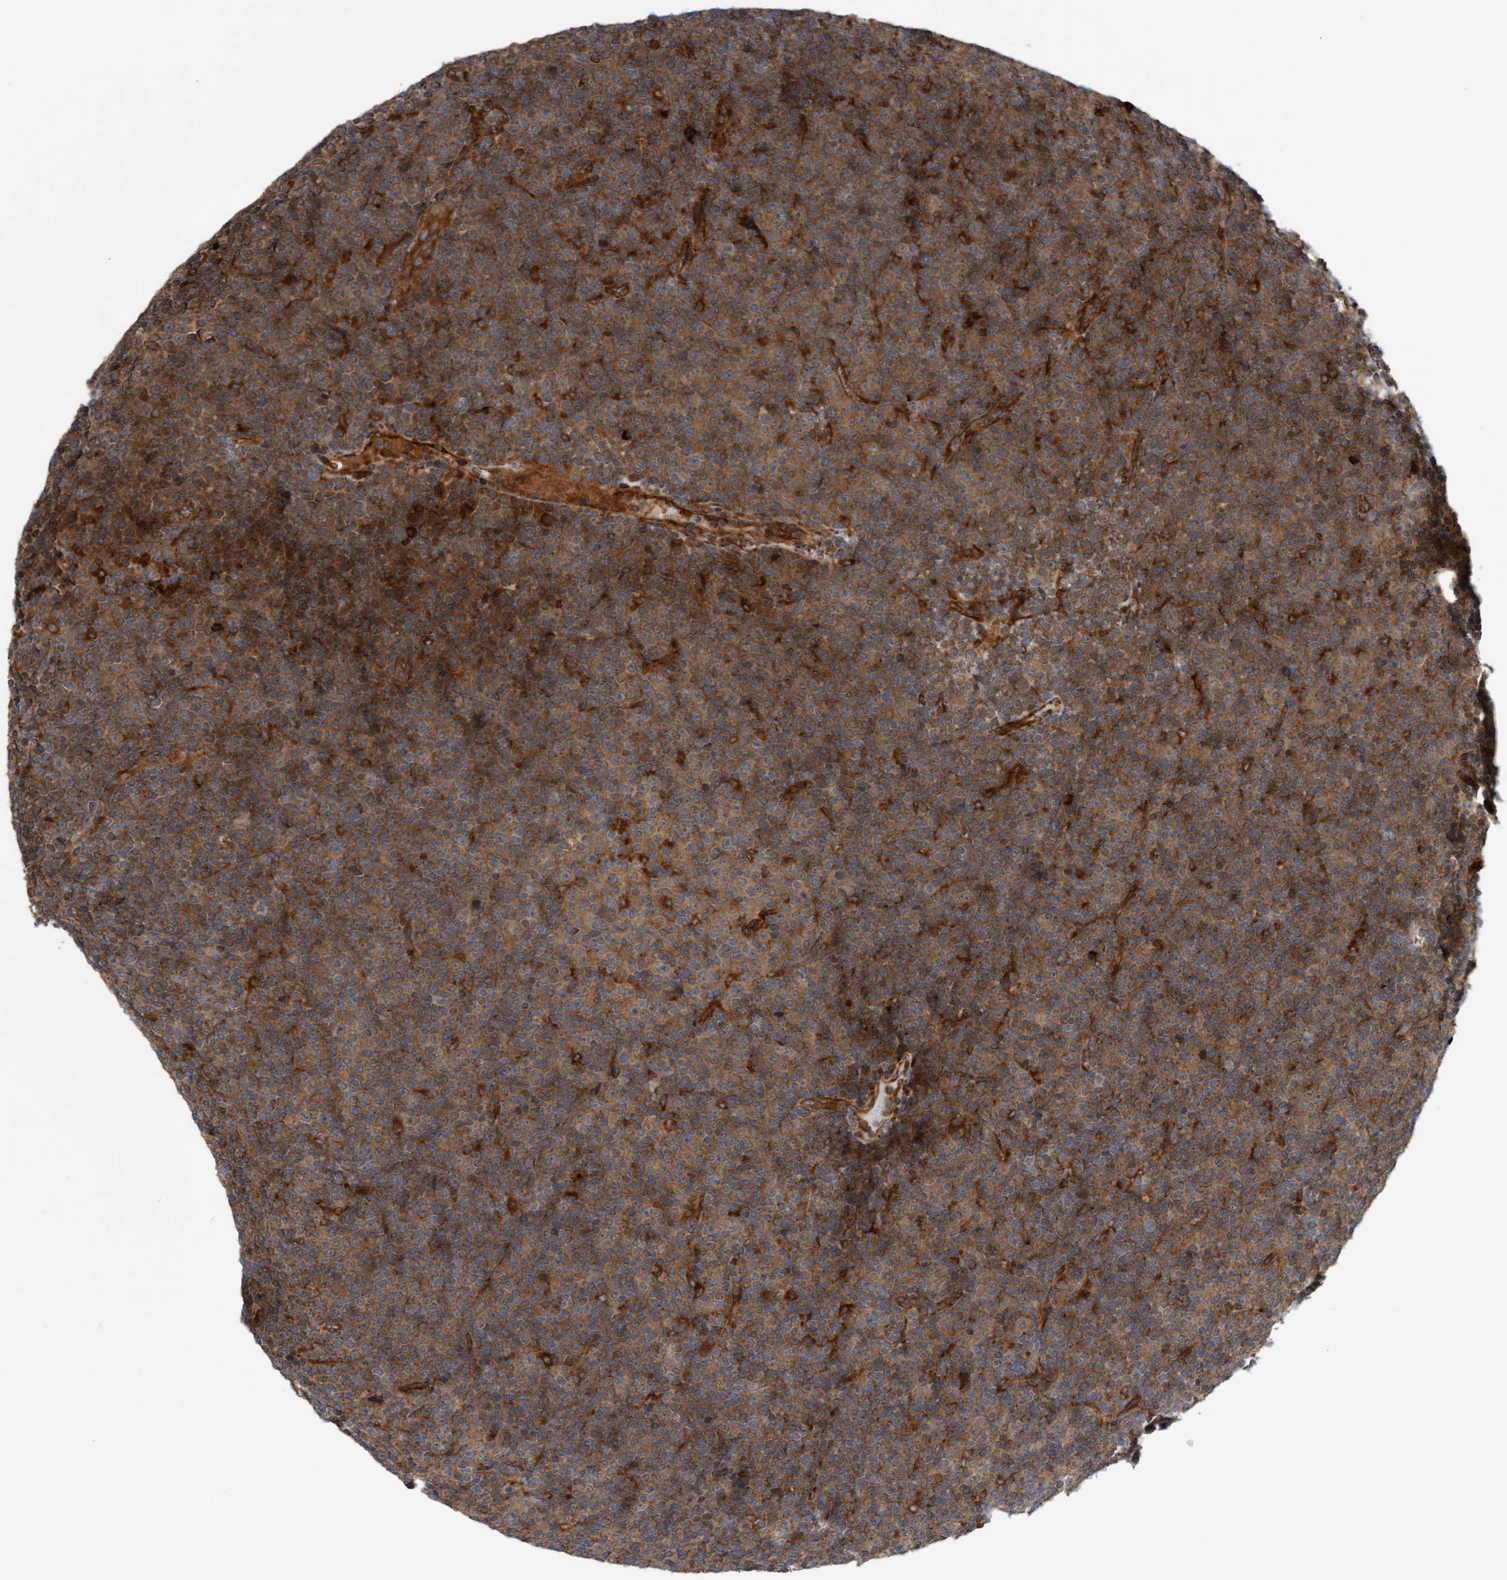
{"staining": {"intensity": "moderate", "quantity": ">75%", "location": "cytoplasmic/membranous"}, "tissue": "lymphoma", "cell_type": "Tumor cells", "image_type": "cancer", "snomed": [{"axis": "morphology", "description": "Malignant lymphoma, non-Hodgkin's type, Low grade"}, {"axis": "topography", "description": "Lymph node"}], "caption": "Immunohistochemistry (IHC) histopathology image of neoplastic tissue: human lymphoma stained using IHC shows medium levels of moderate protein expression localized specifically in the cytoplasmic/membranous of tumor cells, appearing as a cytoplasmic/membranous brown color.", "gene": "KIAA0753", "patient": {"sex": "female", "age": 67}}